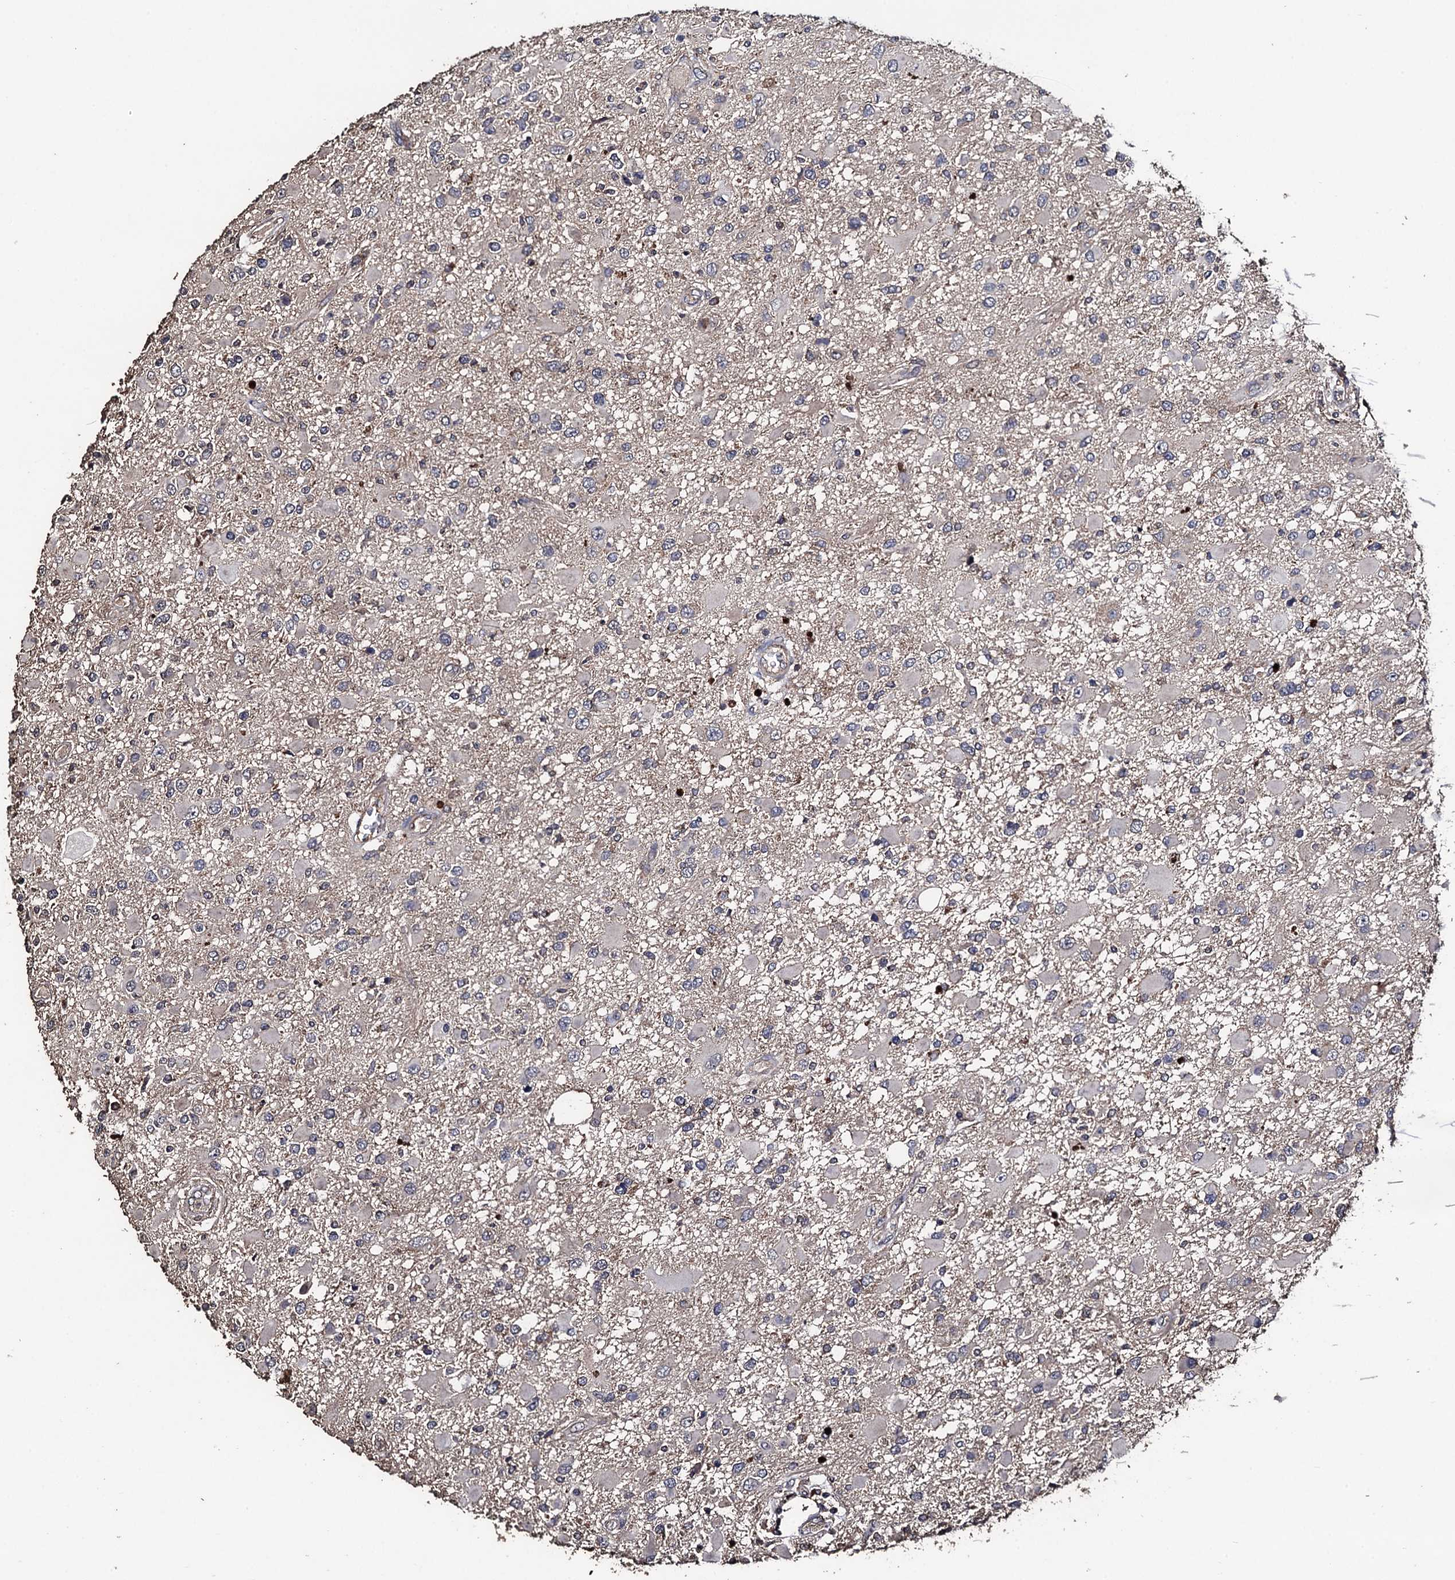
{"staining": {"intensity": "negative", "quantity": "none", "location": "none"}, "tissue": "glioma", "cell_type": "Tumor cells", "image_type": "cancer", "snomed": [{"axis": "morphology", "description": "Glioma, malignant, High grade"}, {"axis": "topography", "description": "Brain"}], "caption": "Malignant glioma (high-grade) was stained to show a protein in brown. There is no significant positivity in tumor cells.", "gene": "PPTC7", "patient": {"sex": "male", "age": 53}}